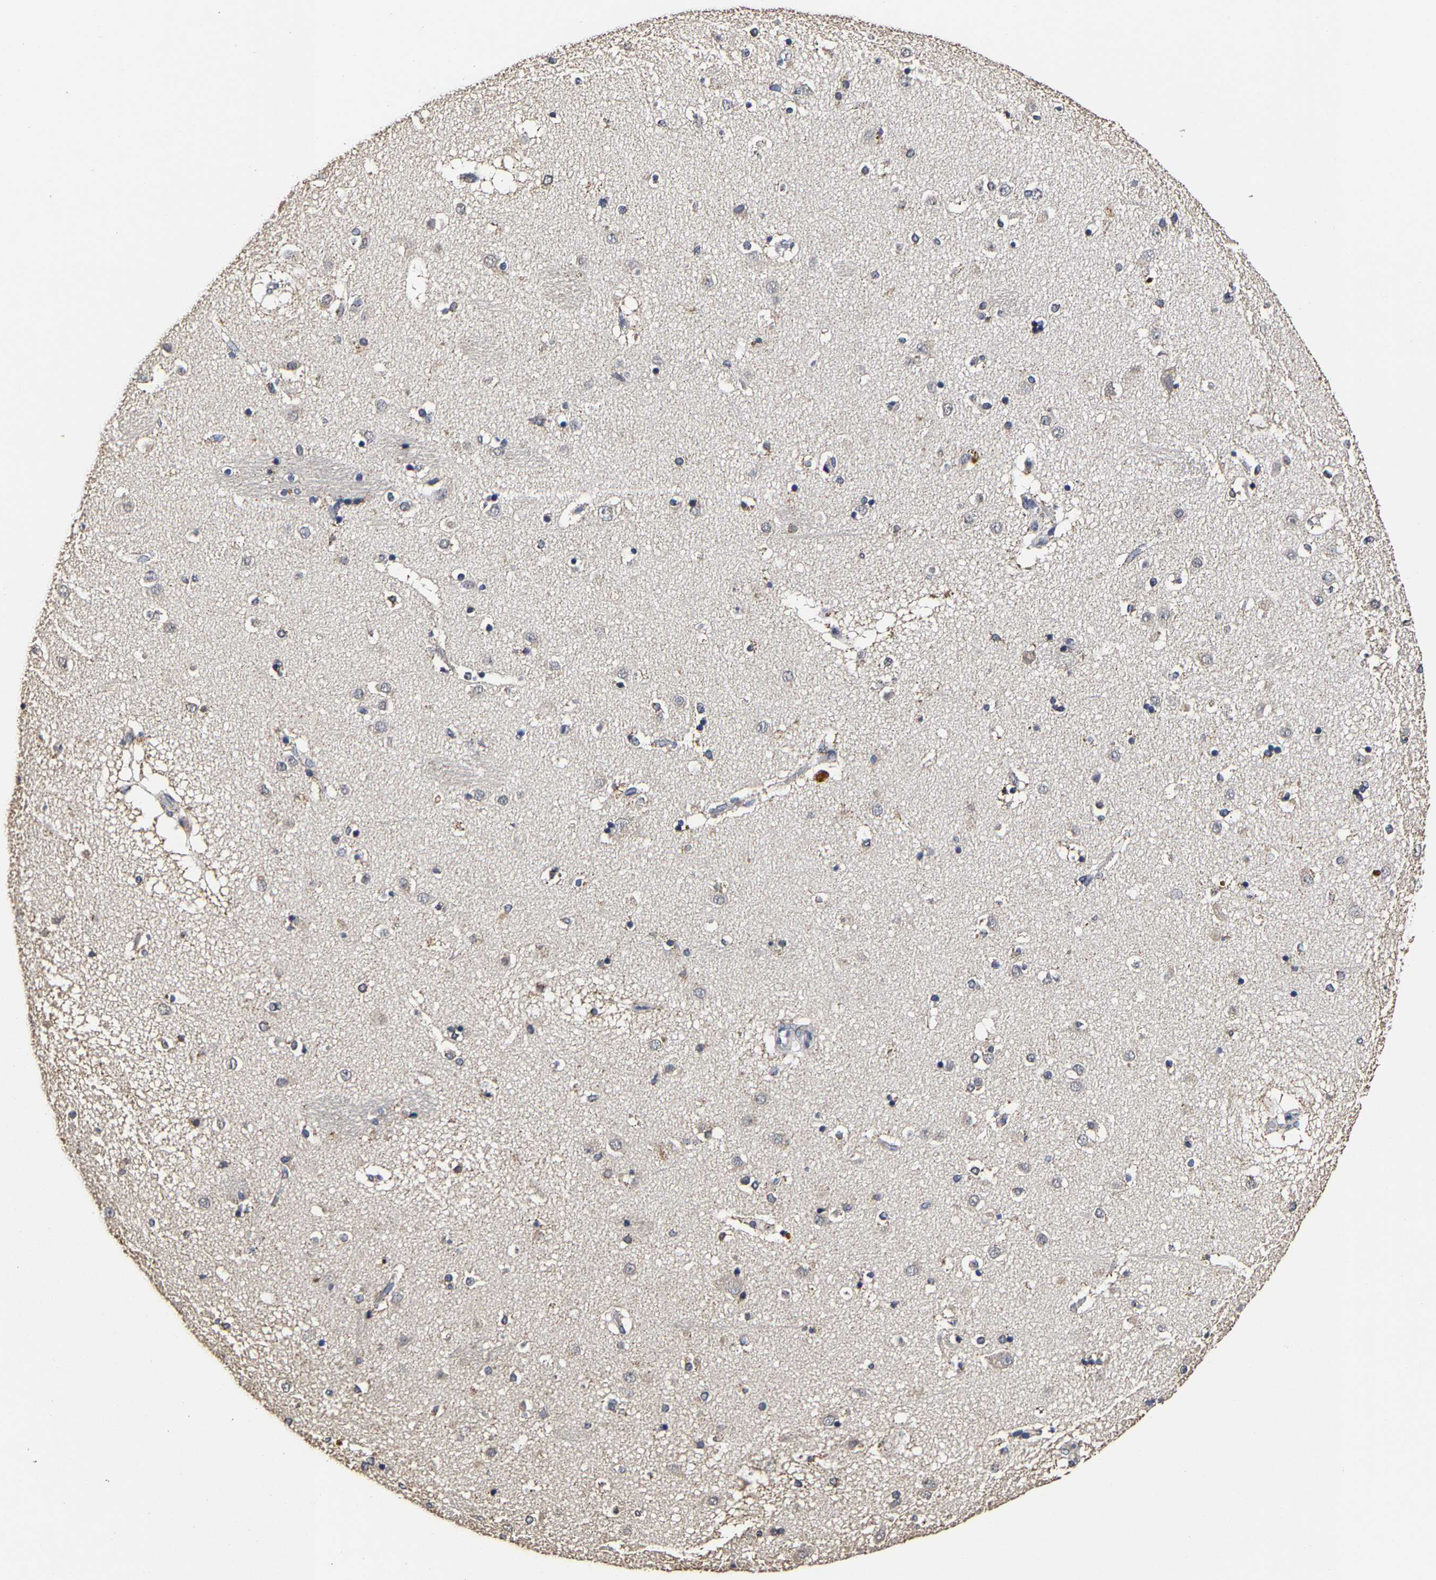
{"staining": {"intensity": "weak", "quantity": "<25%", "location": "cytoplasmic/membranous"}, "tissue": "caudate", "cell_type": "Glial cells", "image_type": "normal", "snomed": [{"axis": "morphology", "description": "Normal tissue, NOS"}, {"axis": "topography", "description": "Lateral ventricle wall"}], "caption": "Photomicrograph shows no significant protein staining in glial cells of benign caudate. (Immunohistochemistry (ihc), brightfield microscopy, high magnification).", "gene": "AASS", "patient": {"sex": "male", "age": 70}}